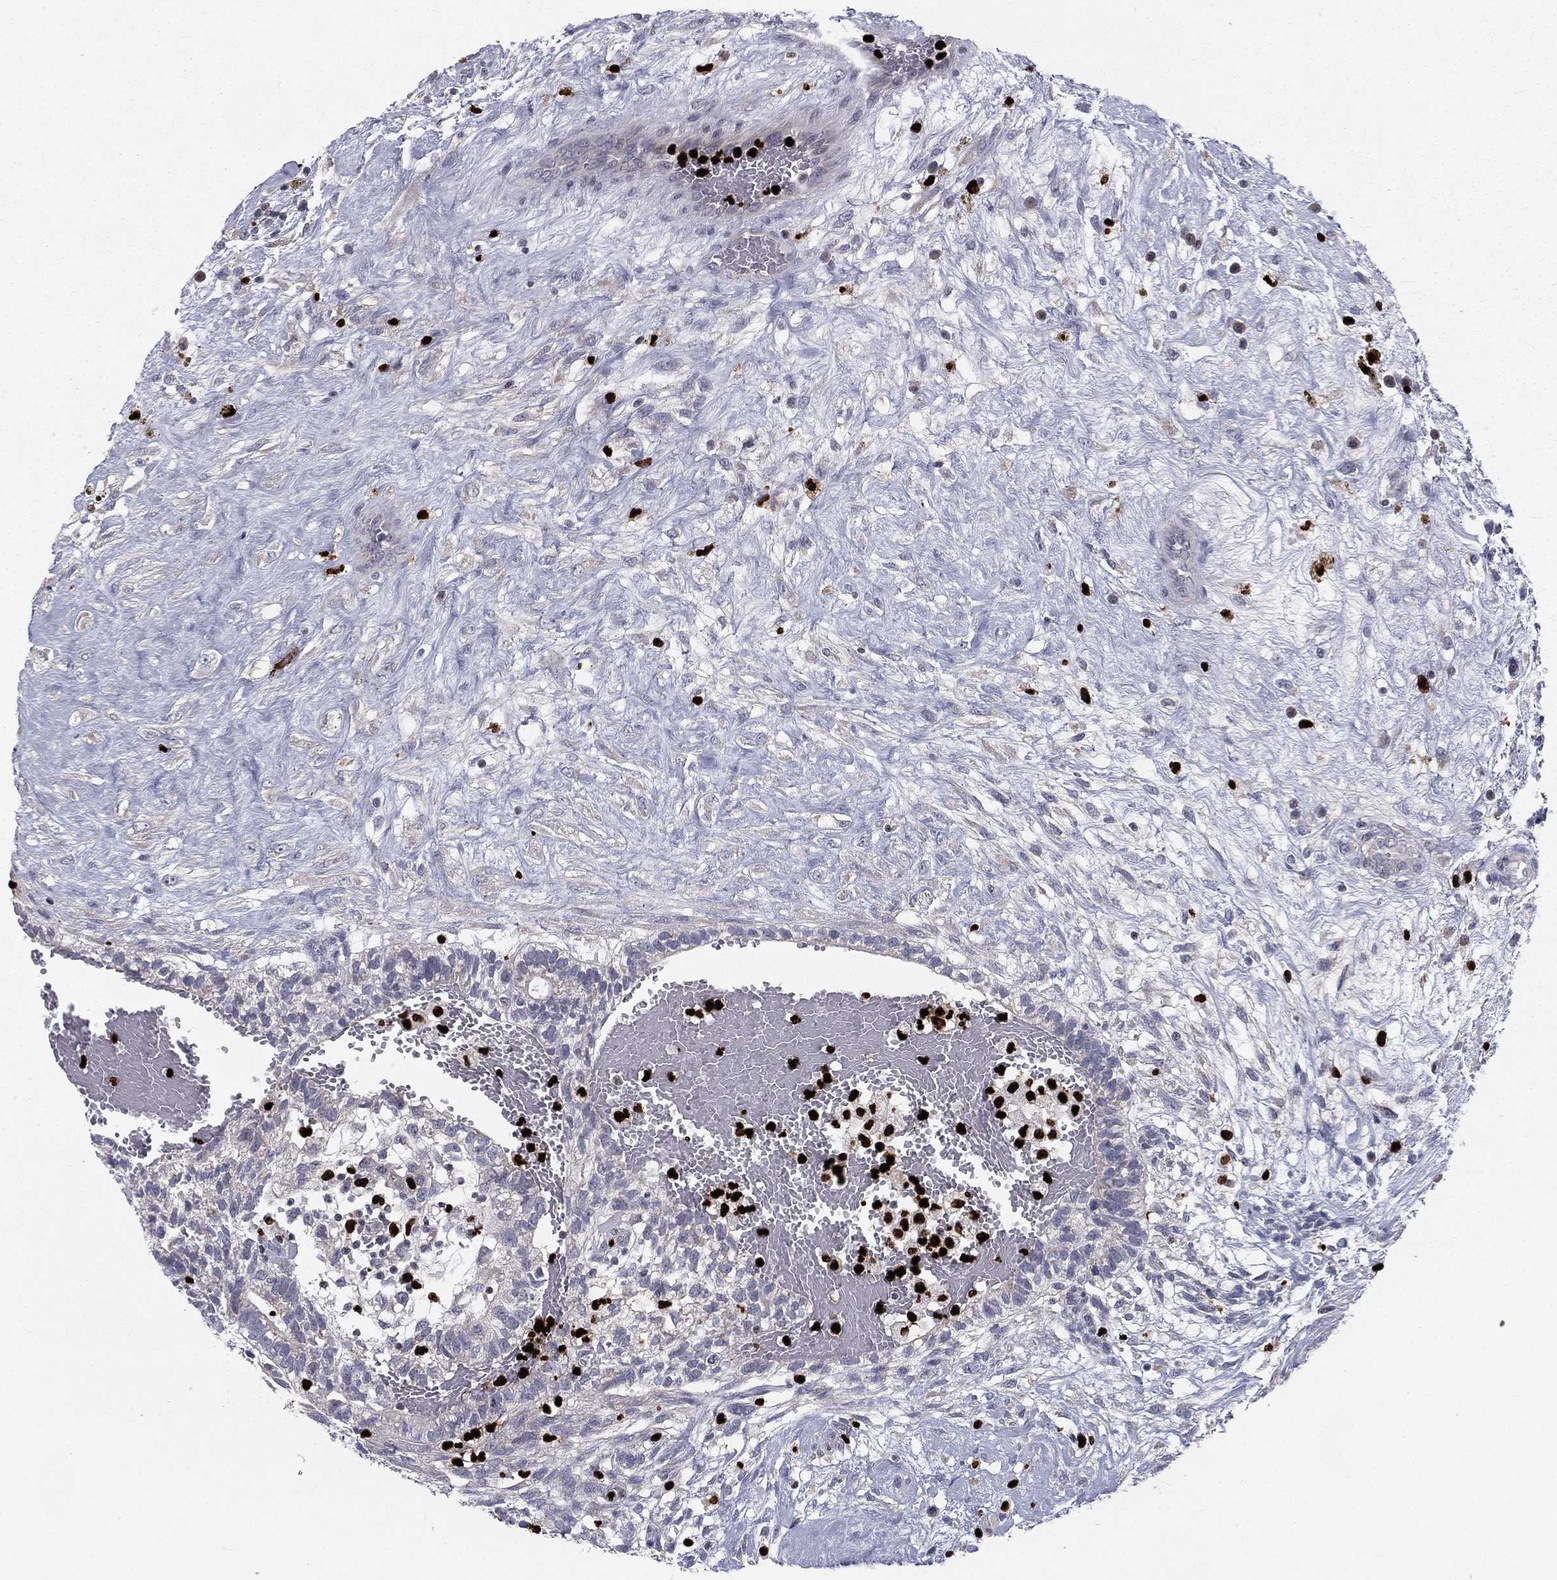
{"staining": {"intensity": "negative", "quantity": "none", "location": "none"}, "tissue": "testis cancer", "cell_type": "Tumor cells", "image_type": "cancer", "snomed": [{"axis": "morphology", "description": "Normal tissue, NOS"}, {"axis": "morphology", "description": "Carcinoma, Embryonal, NOS"}, {"axis": "topography", "description": "Testis"}, {"axis": "topography", "description": "Epididymis"}], "caption": "The image shows no significant positivity in tumor cells of testis cancer.", "gene": "MNDA", "patient": {"sex": "male", "age": 32}}